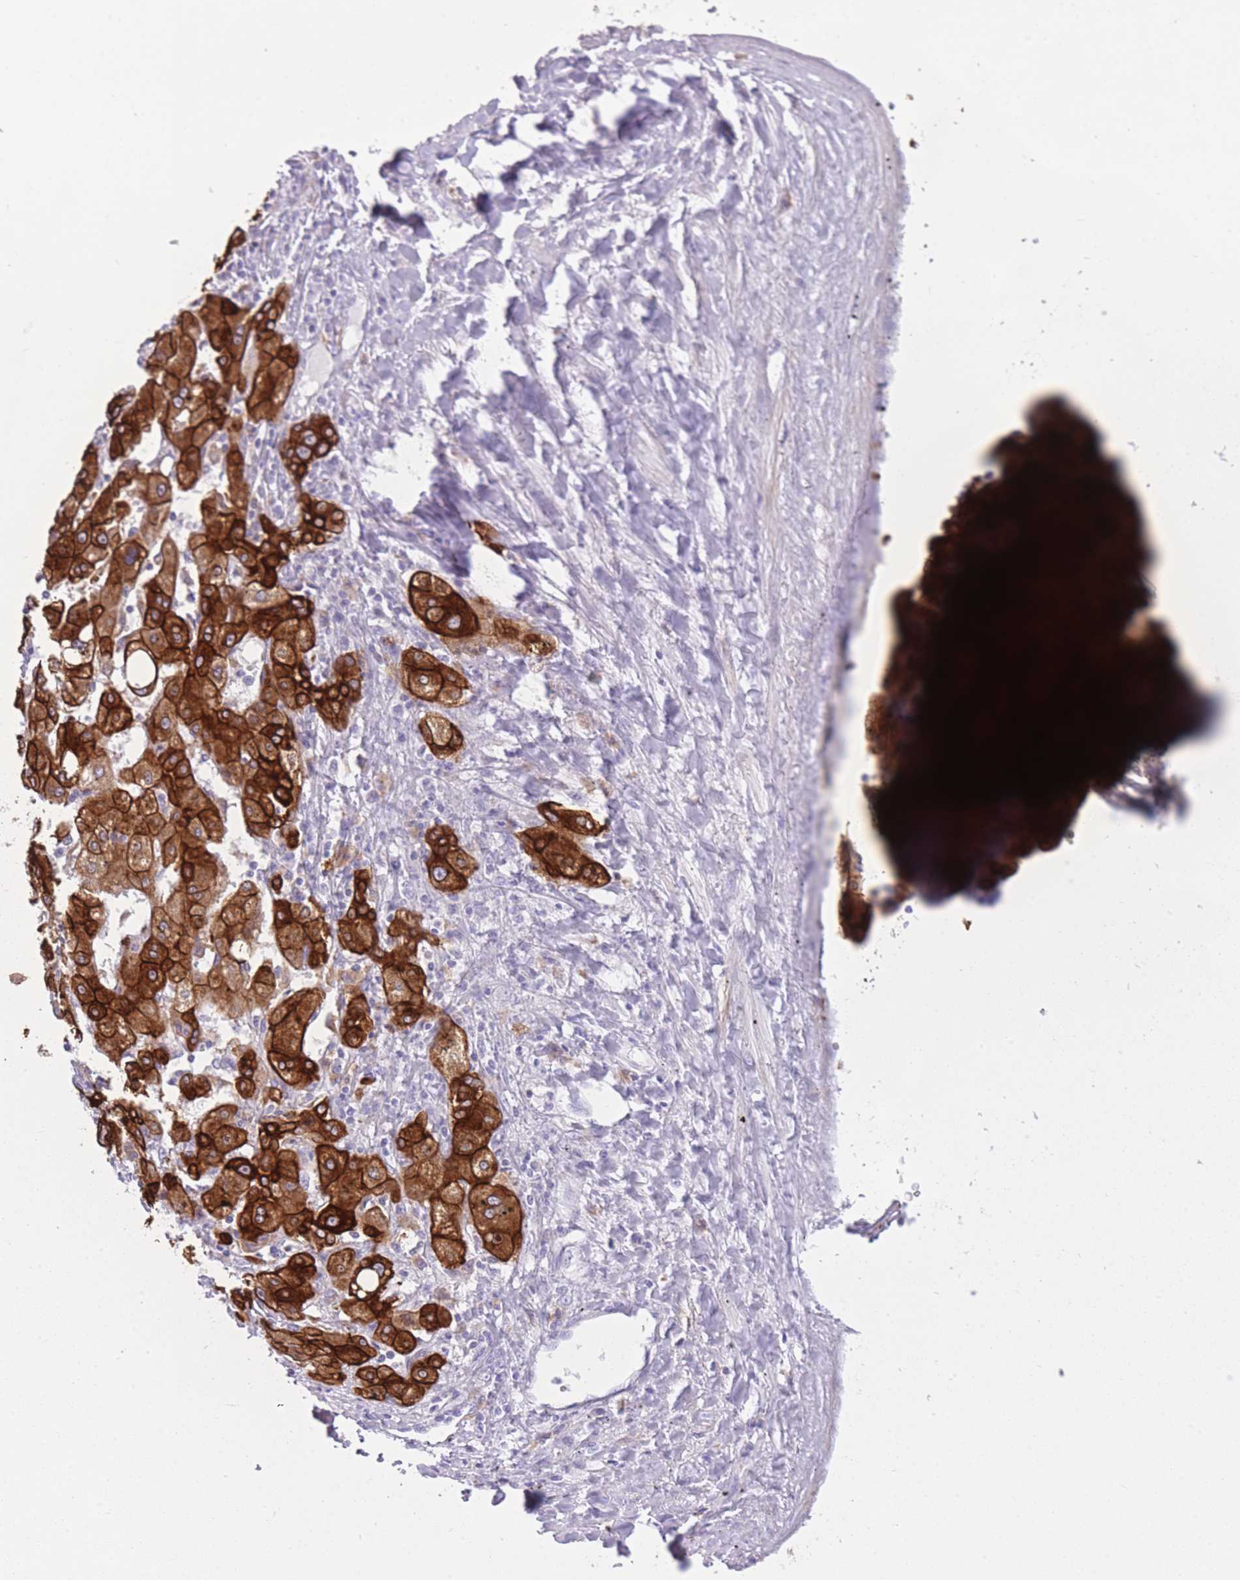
{"staining": {"intensity": "strong", "quantity": "25%-75%", "location": "cytoplasmic/membranous"}, "tissue": "liver cancer", "cell_type": "Tumor cells", "image_type": "cancer", "snomed": [{"axis": "morphology", "description": "Carcinoma, Hepatocellular, NOS"}, {"axis": "topography", "description": "Liver"}], "caption": "Tumor cells demonstrate high levels of strong cytoplasmic/membranous expression in approximately 25%-75% of cells in human hepatocellular carcinoma (liver).", "gene": "RADX", "patient": {"sex": "male", "age": 72}}